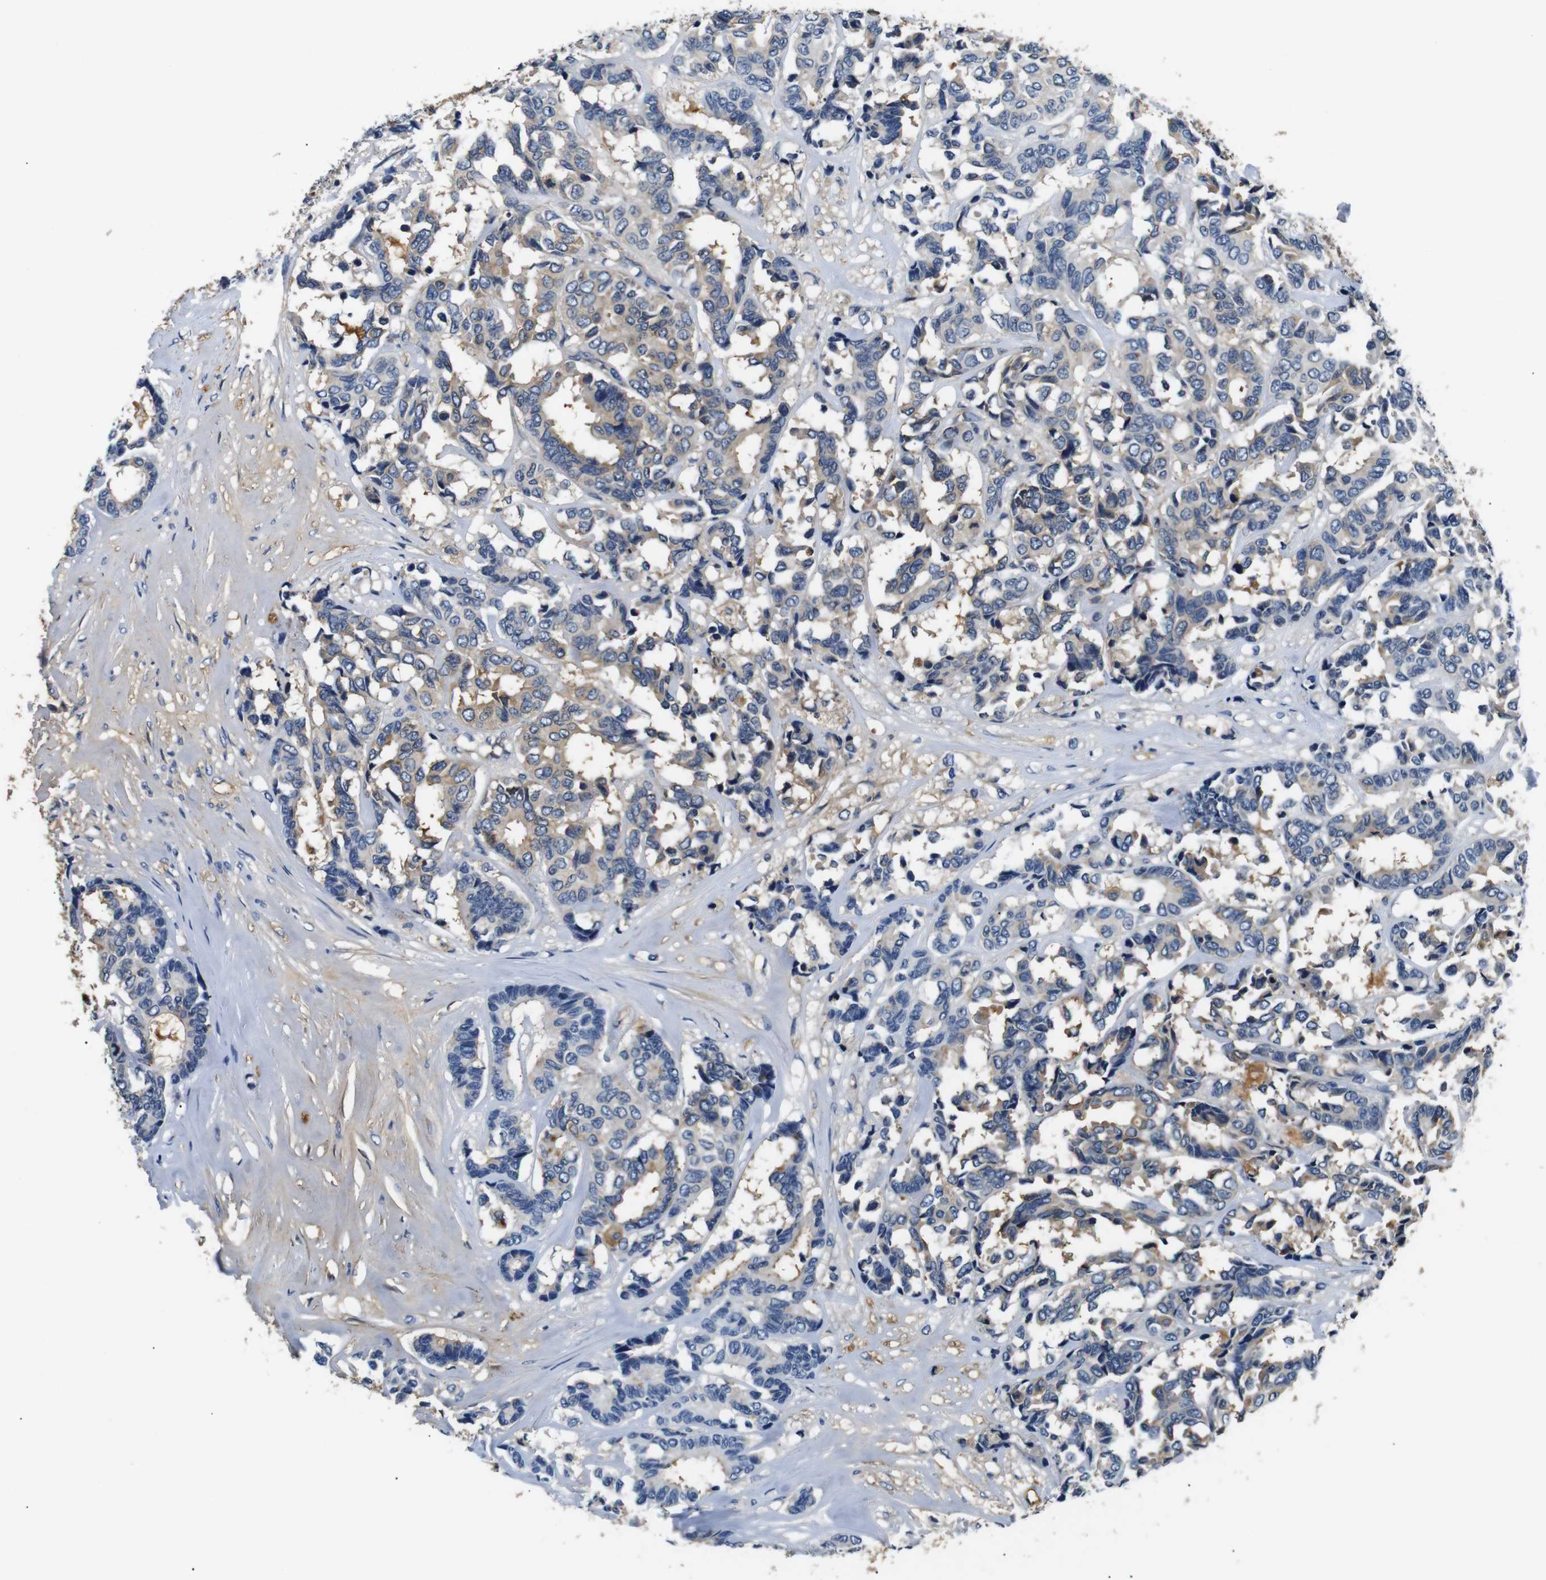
{"staining": {"intensity": "weak", "quantity": "<25%", "location": "cytoplasmic/membranous"}, "tissue": "breast cancer", "cell_type": "Tumor cells", "image_type": "cancer", "snomed": [{"axis": "morphology", "description": "Duct carcinoma"}, {"axis": "topography", "description": "Breast"}], "caption": "Image shows no significant protein staining in tumor cells of breast cancer (infiltrating ductal carcinoma).", "gene": "LHCGR", "patient": {"sex": "female", "age": 87}}